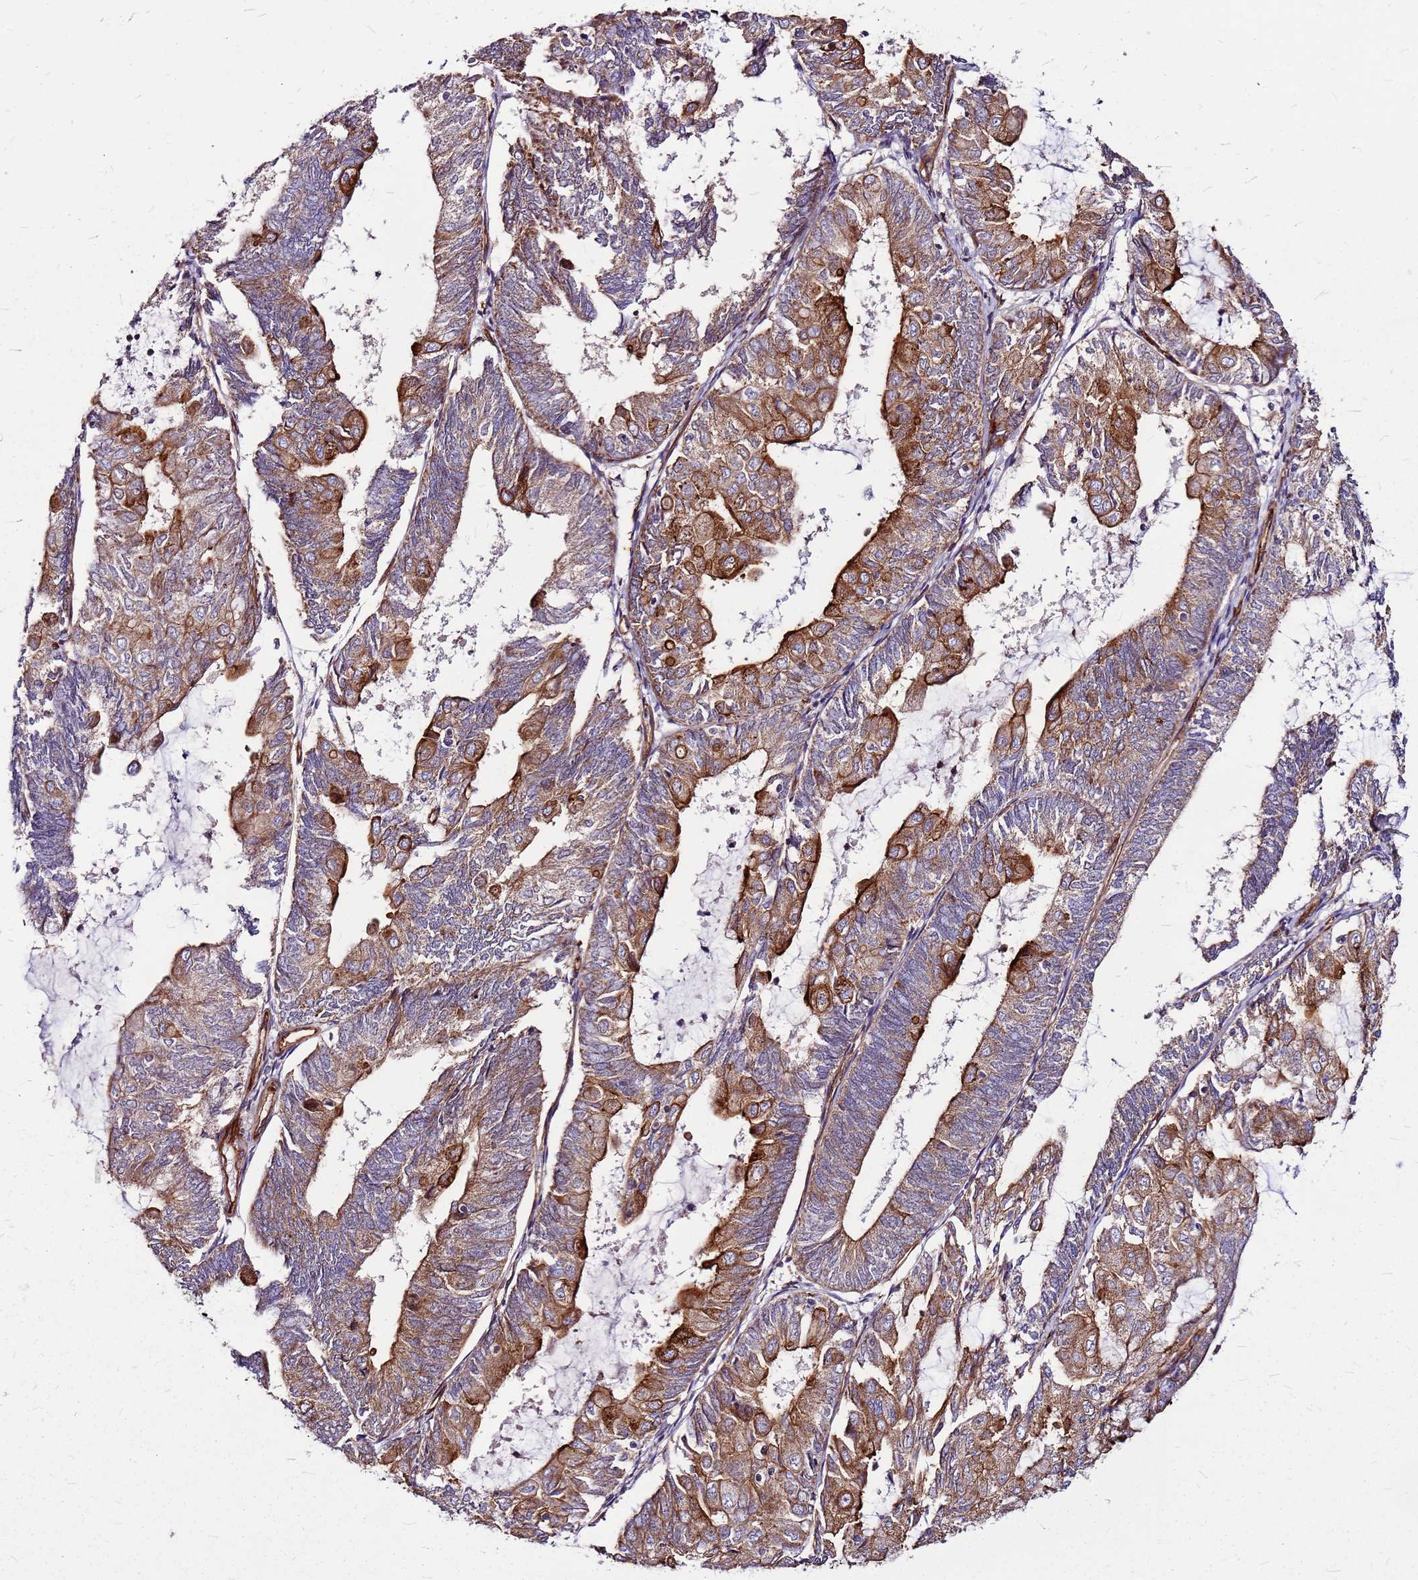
{"staining": {"intensity": "strong", "quantity": "25%-75%", "location": "cytoplasmic/membranous"}, "tissue": "endometrial cancer", "cell_type": "Tumor cells", "image_type": "cancer", "snomed": [{"axis": "morphology", "description": "Adenocarcinoma, NOS"}, {"axis": "topography", "description": "Endometrium"}], "caption": "Tumor cells reveal high levels of strong cytoplasmic/membranous staining in about 25%-75% of cells in endometrial cancer.", "gene": "TOPAZ1", "patient": {"sex": "female", "age": 81}}